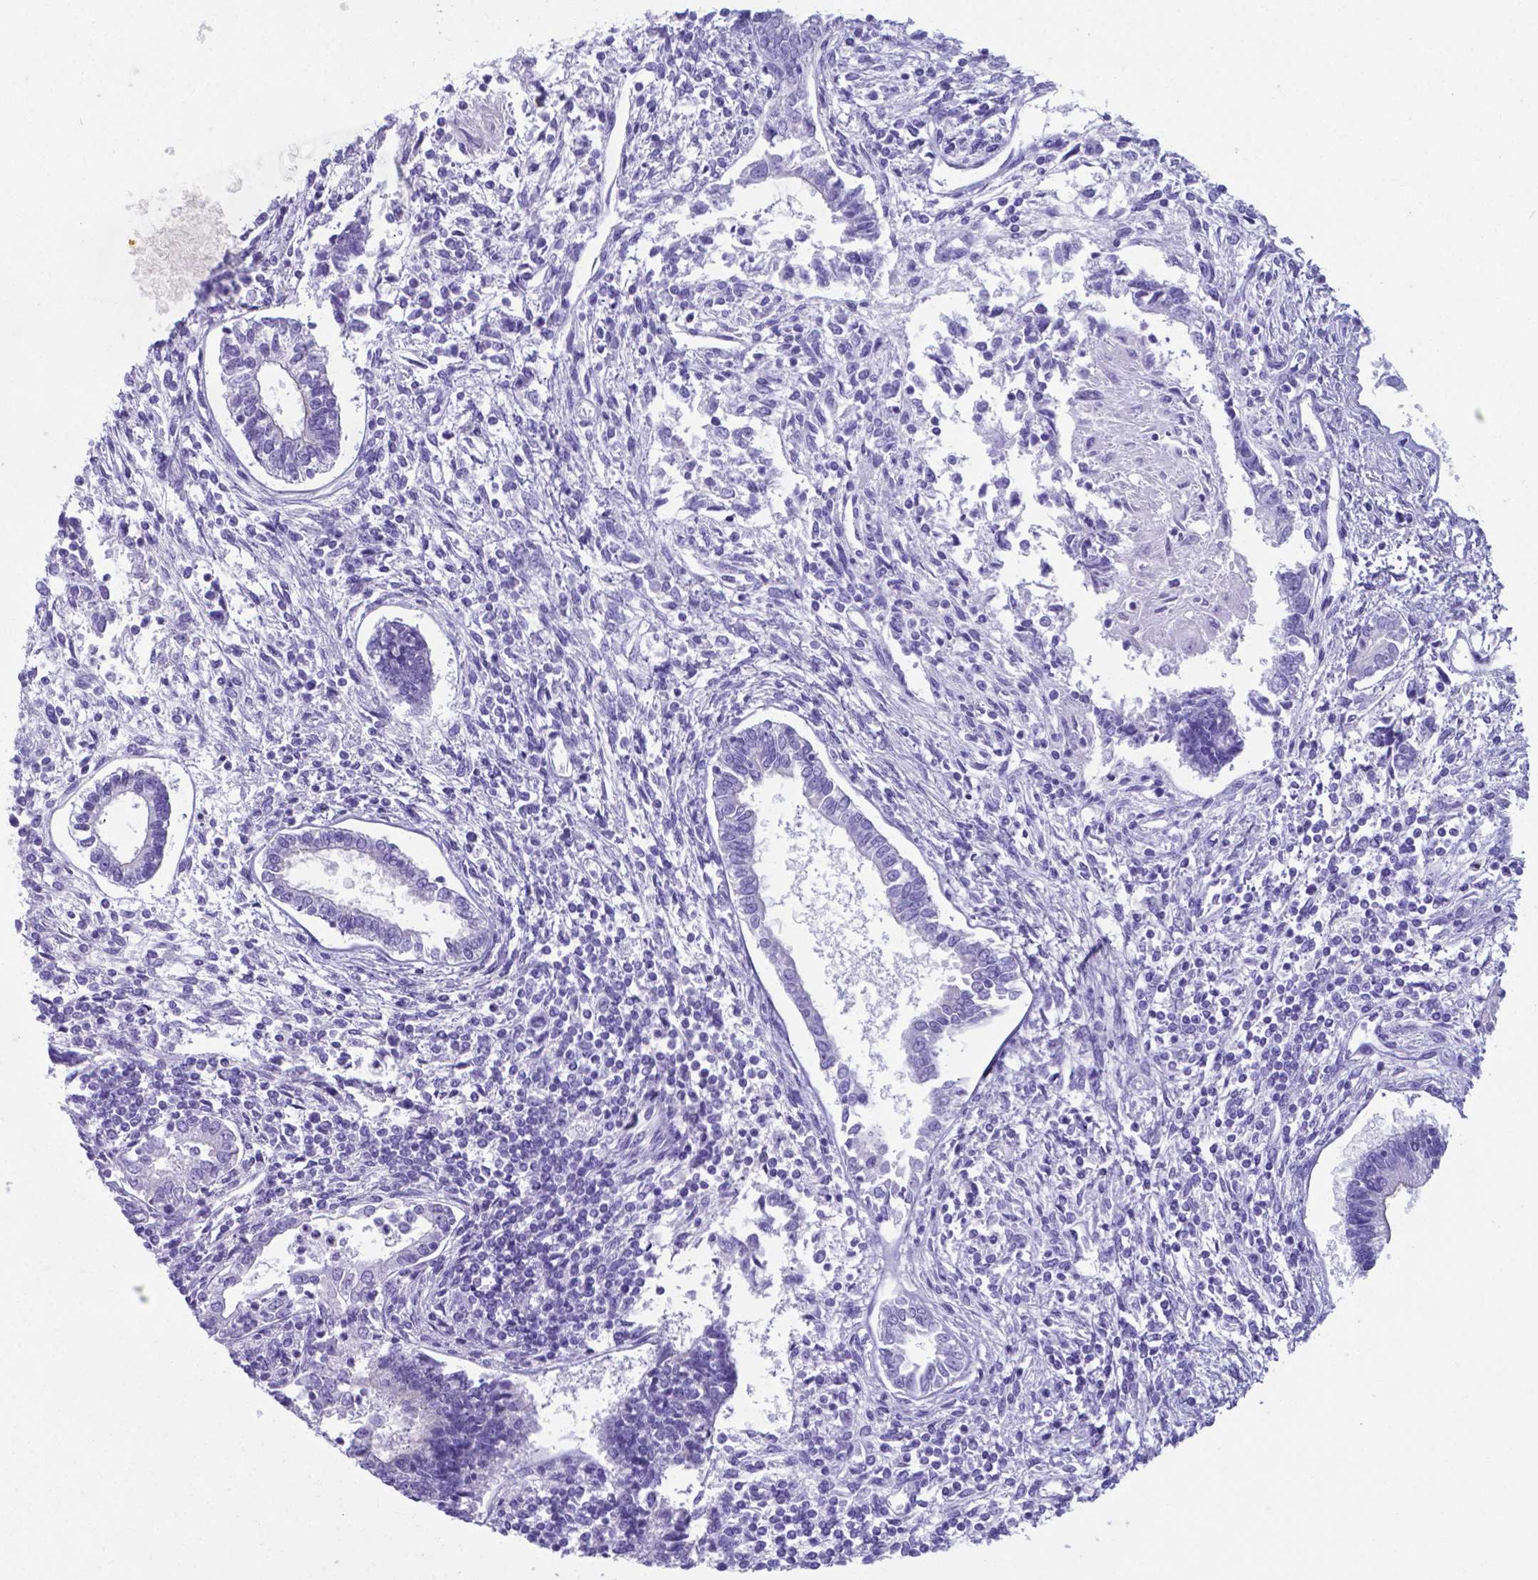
{"staining": {"intensity": "negative", "quantity": "none", "location": "none"}, "tissue": "testis cancer", "cell_type": "Tumor cells", "image_type": "cancer", "snomed": [{"axis": "morphology", "description": "Carcinoma, Embryonal, NOS"}, {"axis": "topography", "description": "Testis"}], "caption": "This is a image of immunohistochemistry (IHC) staining of testis cancer, which shows no positivity in tumor cells.", "gene": "AP5B1", "patient": {"sex": "male", "age": 37}}